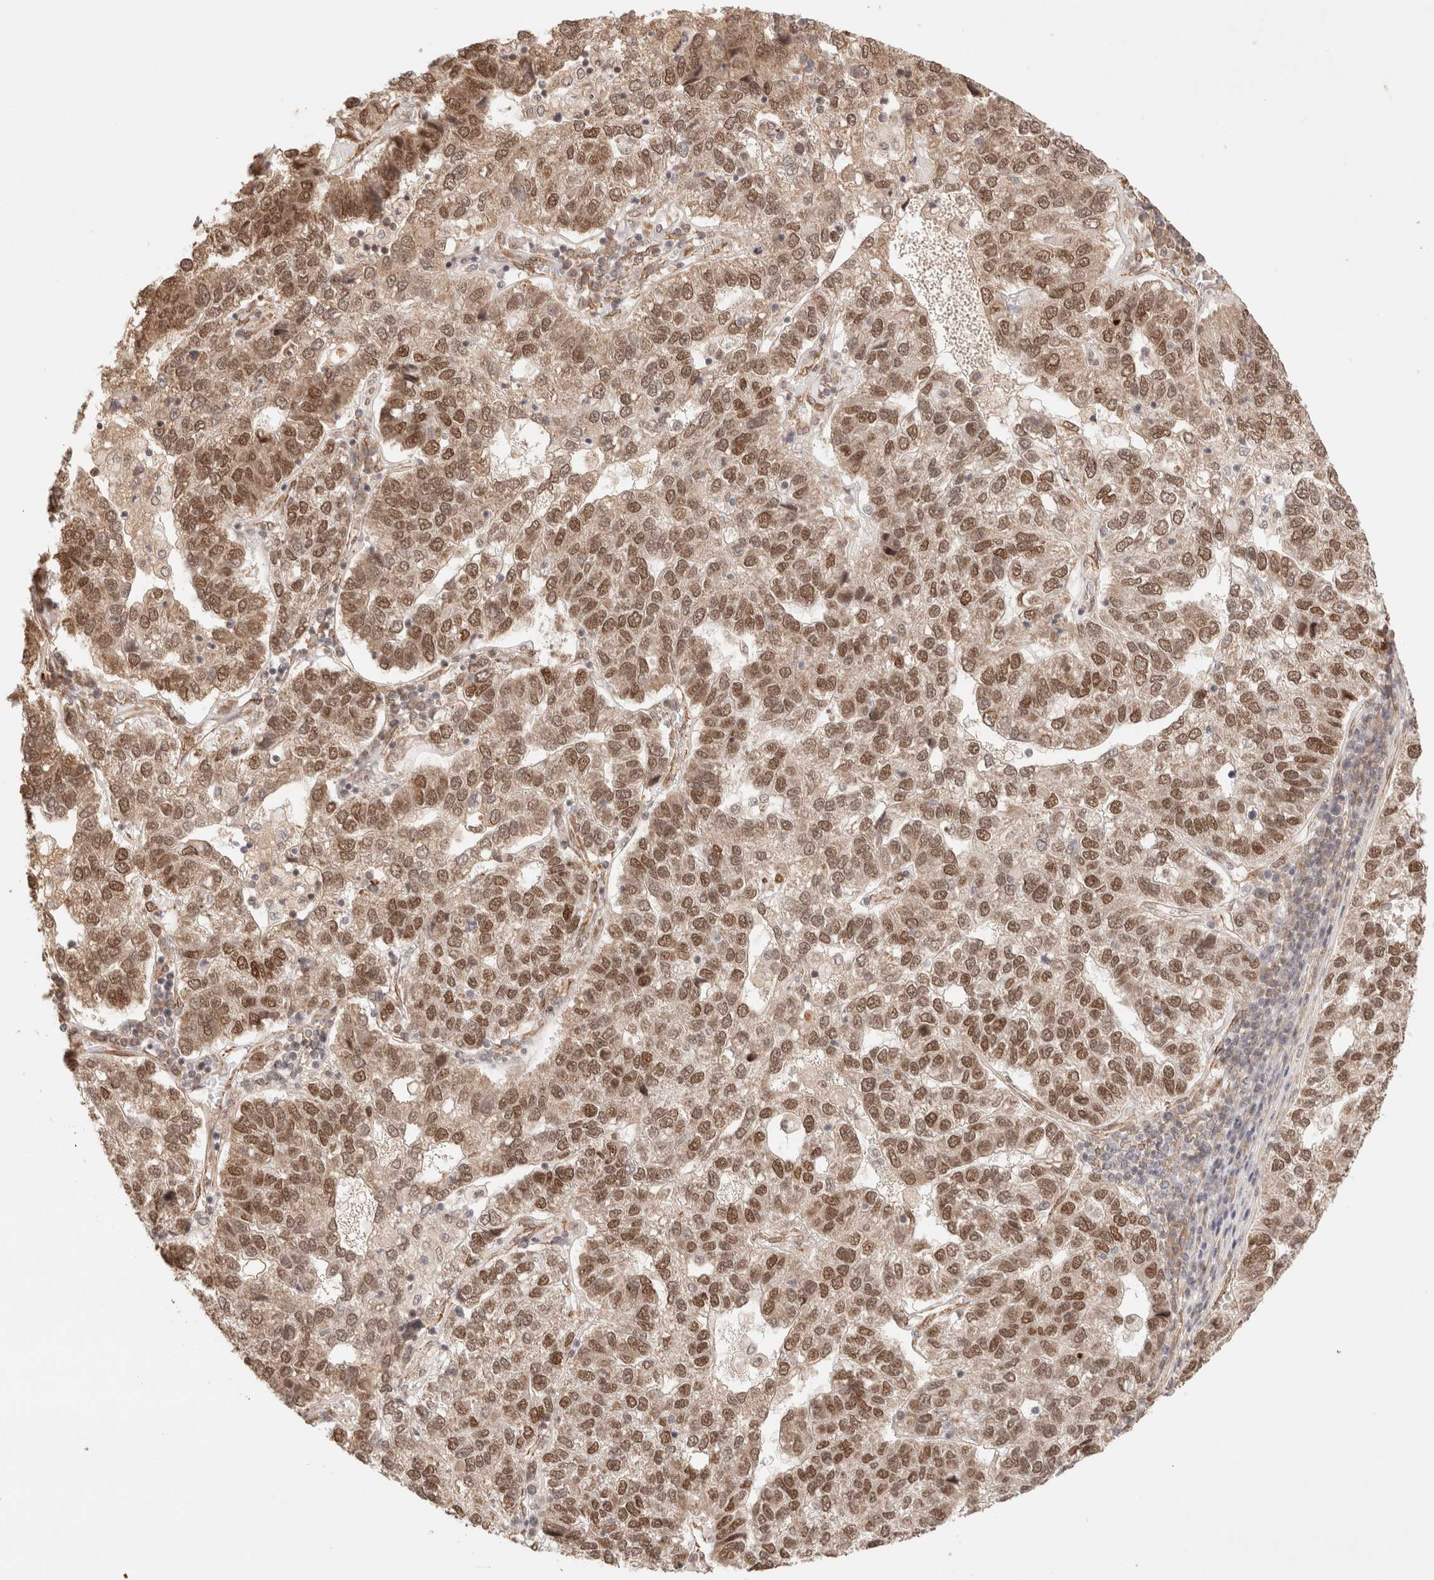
{"staining": {"intensity": "strong", "quantity": "25%-75%", "location": "cytoplasmic/membranous,nuclear"}, "tissue": "pancreatic cancer", "cell_type": "Tumor cells", "image_type": "cancer", "snomed": [{"axis": "morphology", "description": "Adenocarcinoma, NOS"}, {"axis": "topography", "description": "Pancreas"}], "caption": "Human adenocarcinoma (pancreatic) stained with a brown dye shows strong cytoplasmic/membranous and nuclear positive expression in approximately 25%-75% of tumor cells.", "gene": "BRPF3", "patient": {"sex": "female", "age": 61}}